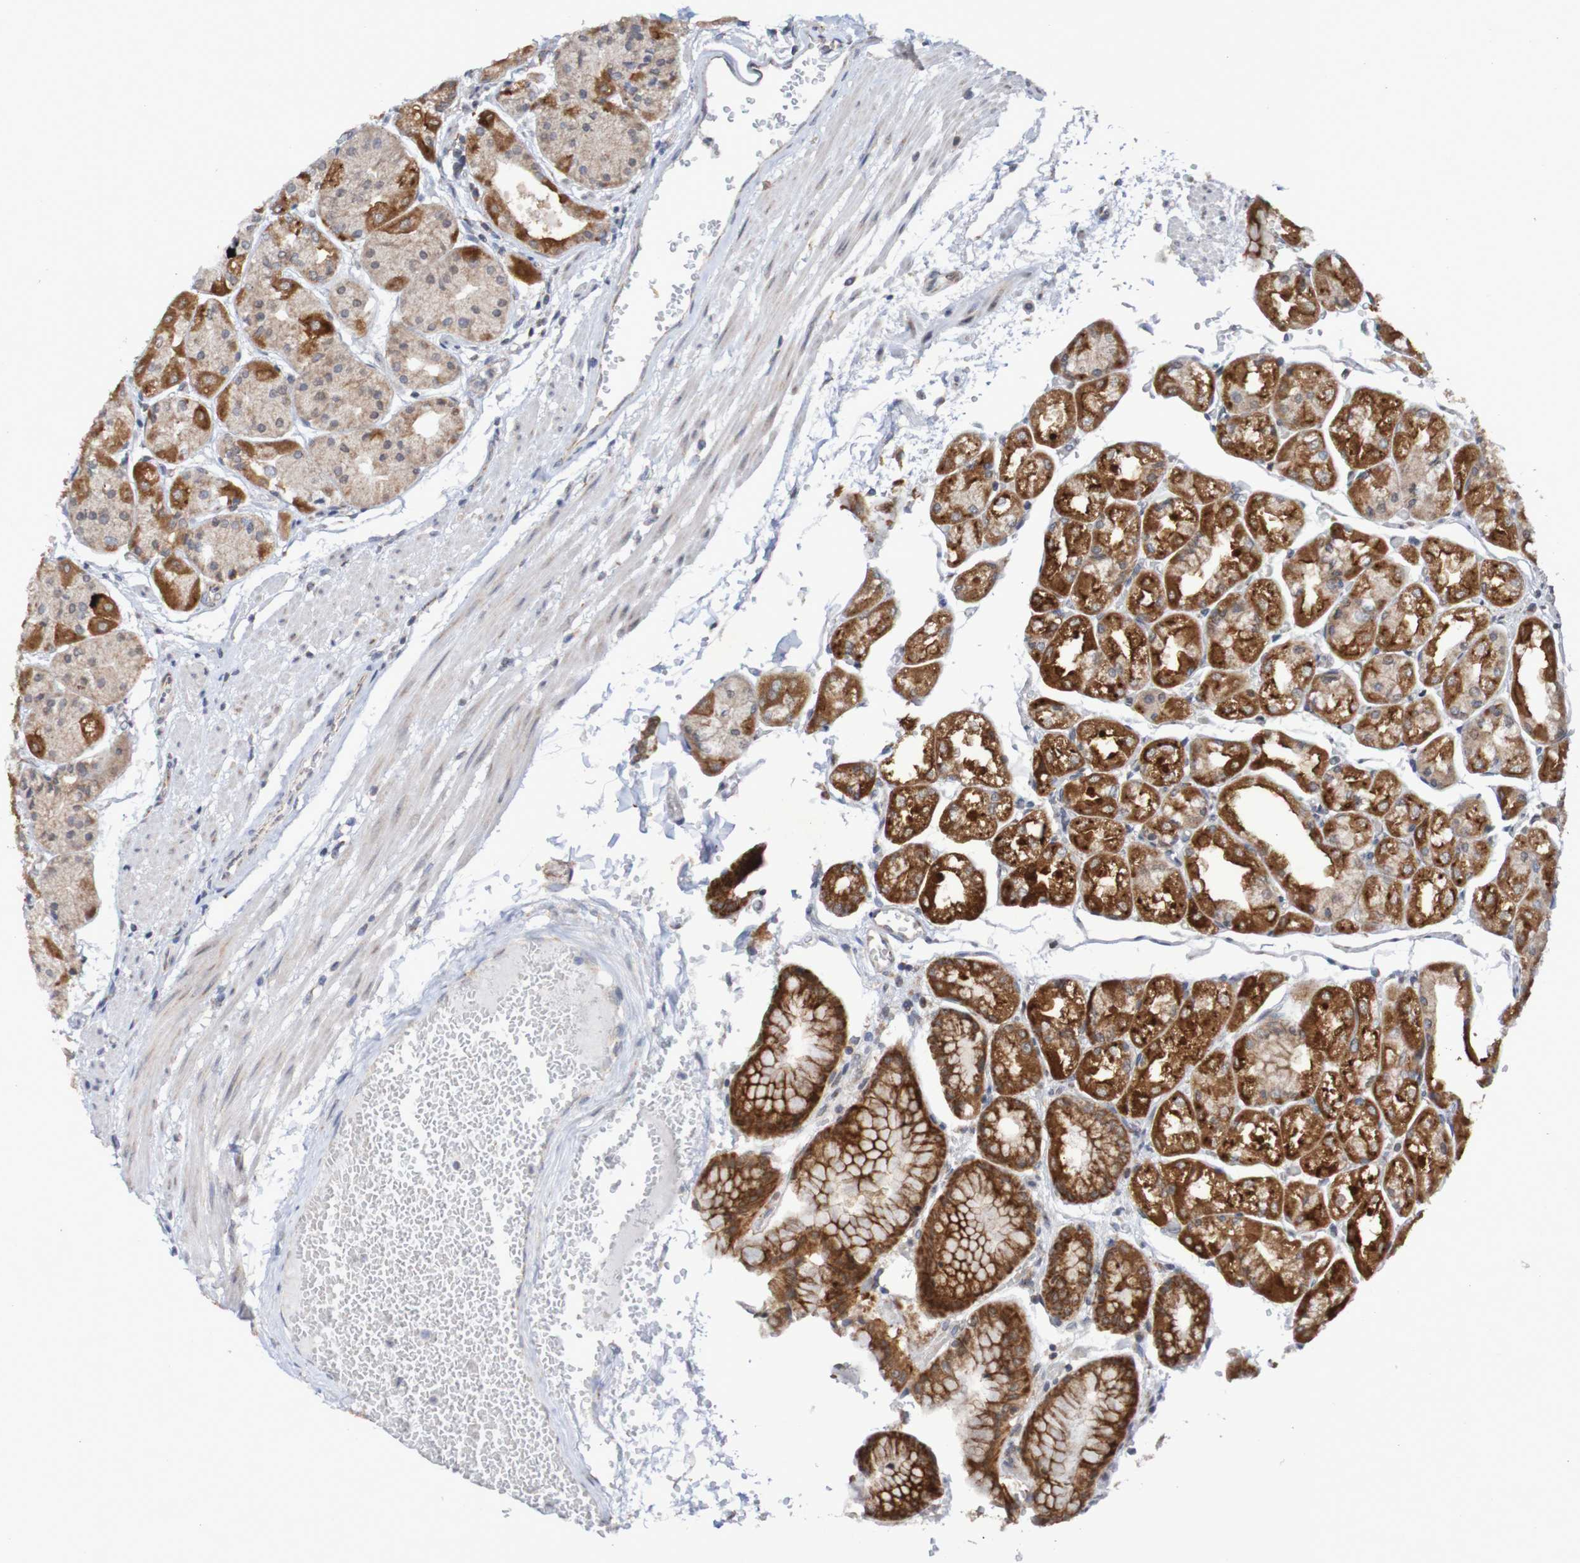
{"staining": {"intensity": "strong", "quantity": ">75%", "location": "cytoplasmic/membranous"}, "tissue": "stomach", "cell_type": "Glandular cells", "image_type": "normal", "snomed": [{"axis": "morphology", "description": "Normal tissue, NOS"}, {"axis": "topography", "description": "Stomach, upper"}], "caption": "Brown immunohistochemical staining in normal stomach reveals strong cytoplasmic/membranous staining in about >75% of glandular cells. The protein is stained brown, and the nuclei are stained in blue (DAB IHC with brightfield microscopy, high magnification).", "gene": "DVL1", "patient": {"sex": "male", "age": 72}}